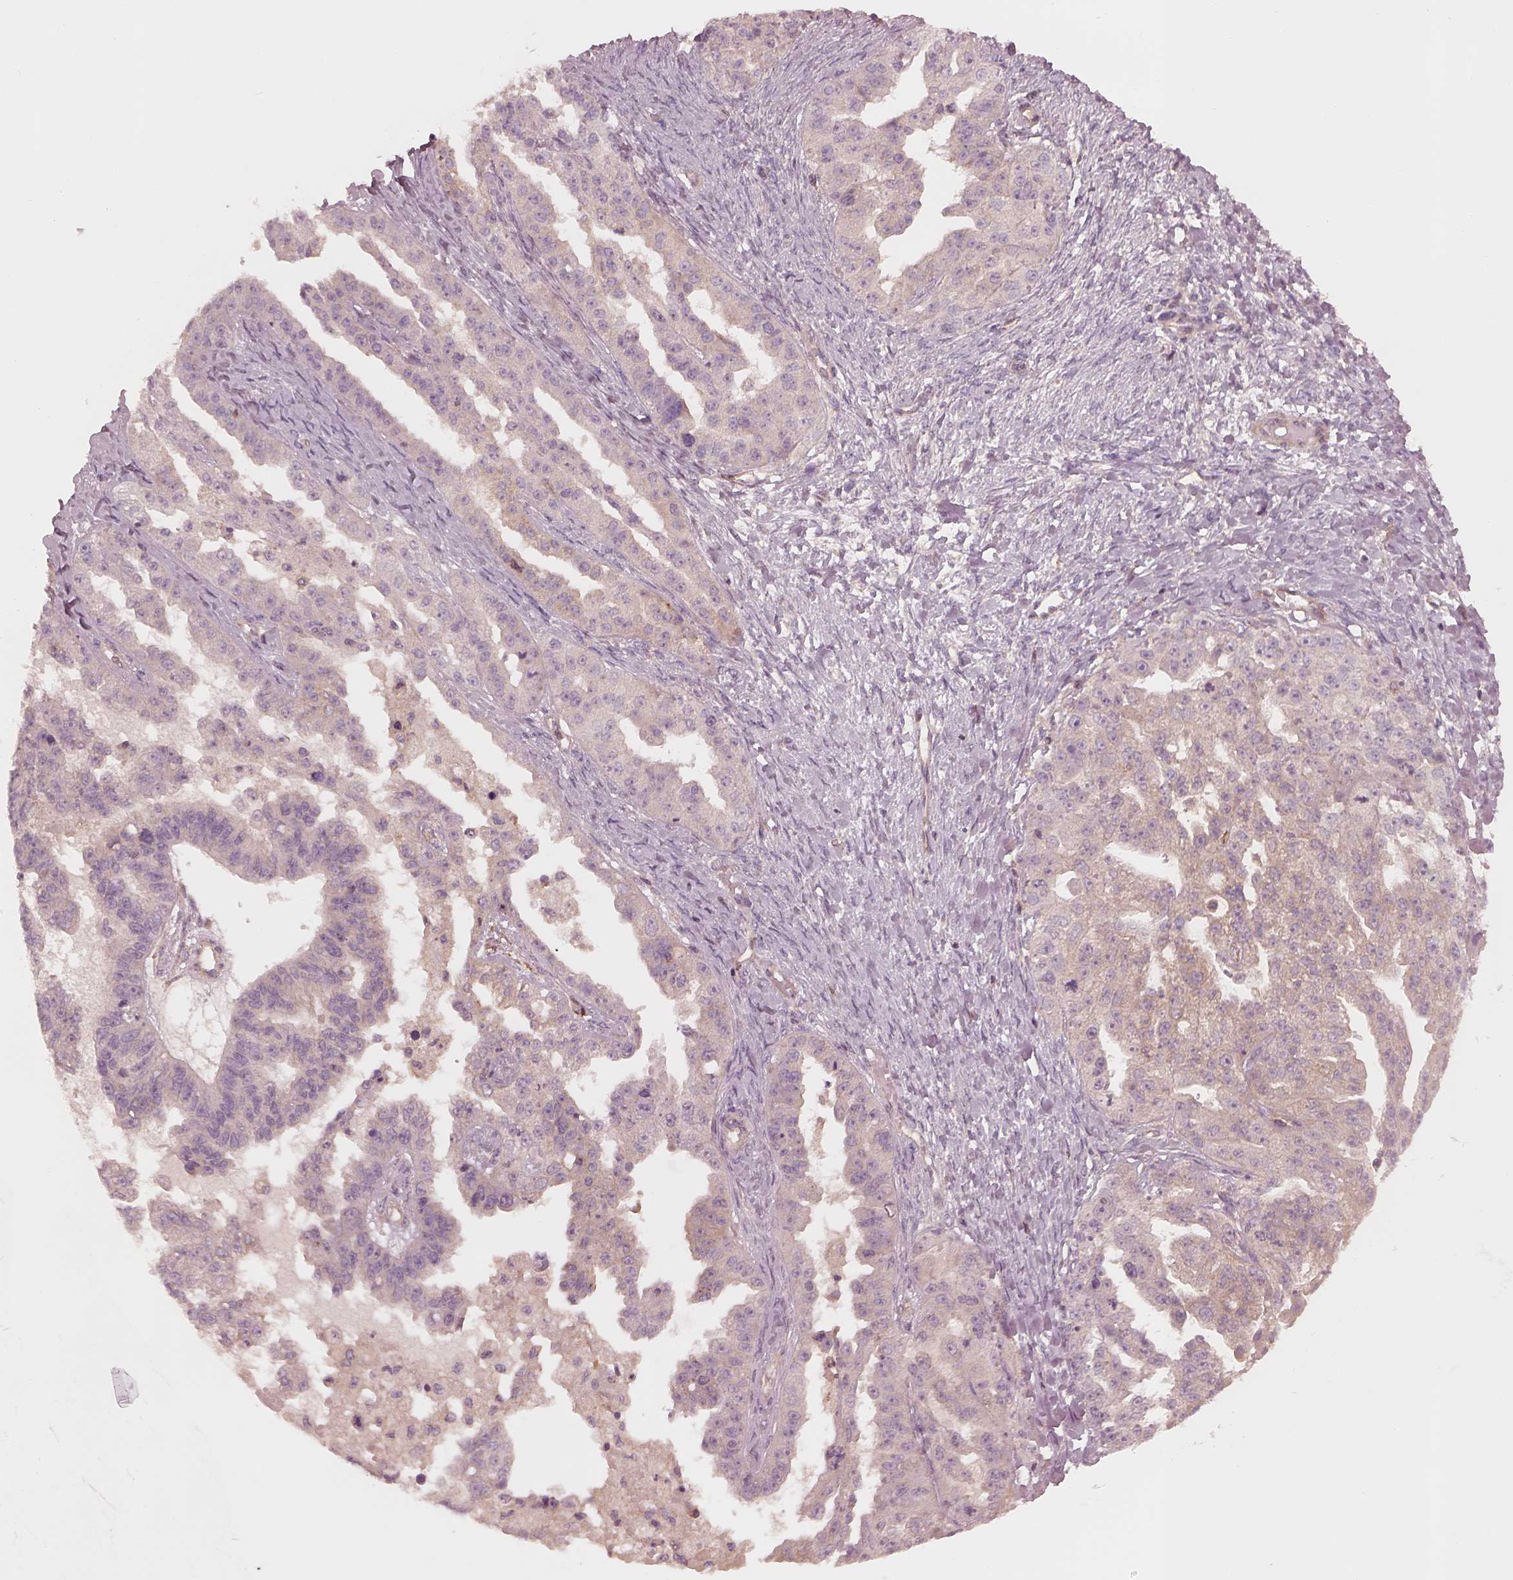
{"staining": {"intensity": "weak", "quantity": "<25%", "location": "cytoplasmic/membranous"}, "tissue": "ovarian cancer", "cell_type": "Tumor cells", "image_type": "cancer", "snomed": [{"axis": "morphology", "description": "Cystadenocarcinoma, serous, NOS"}, {"axis": "topography", "description": "Ovary"}], "caption": "Serous cystadenocarcinoma (ovarian) was stained to show a protein in brown. There is no significant positivity in tumor cells.", "gene": "FAM107B", "patient": {"sex": "female", "age": 58}}